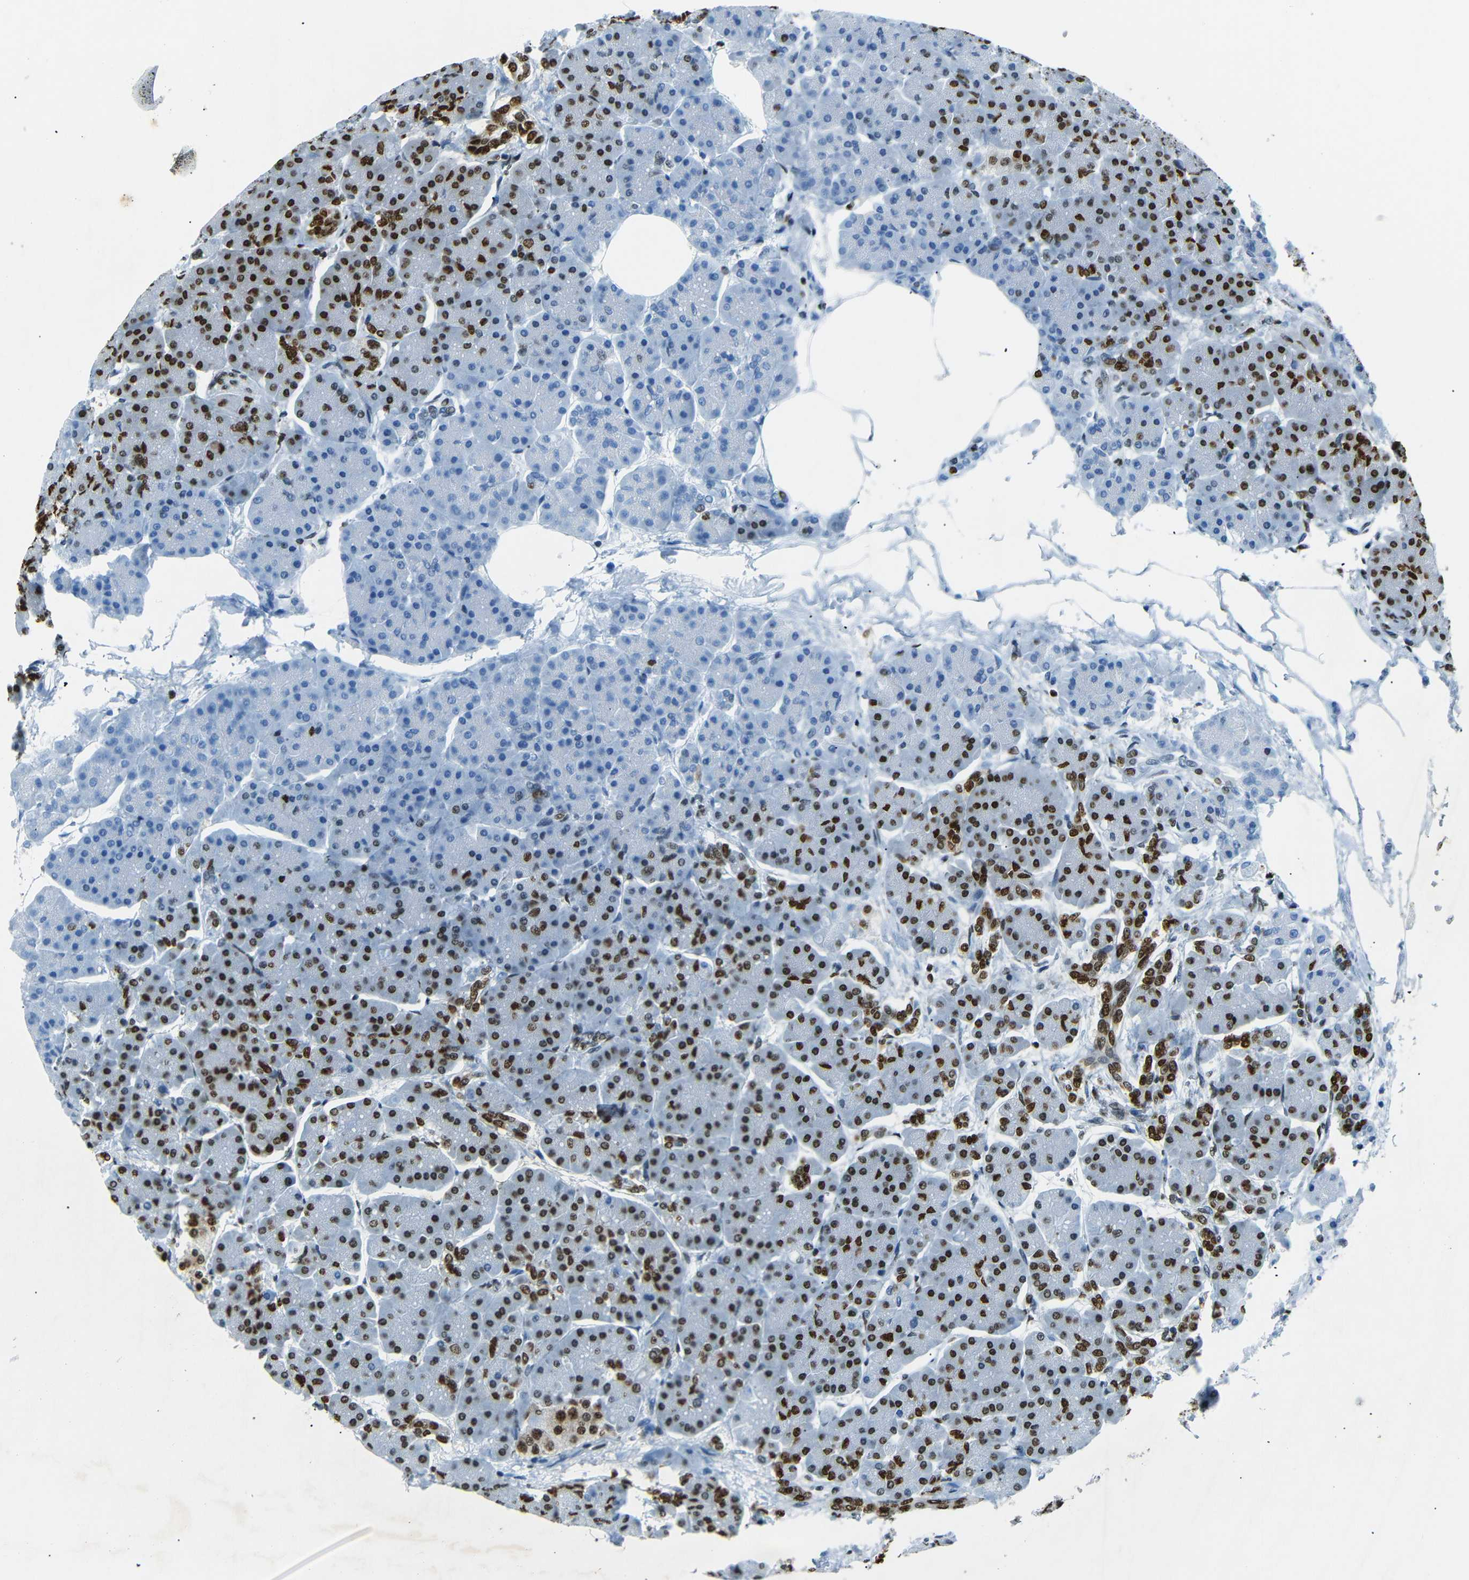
{"staining": {"intensity": "strong", "quantity": ">75%", "location": "nuclear"}, "tissue": "pancreas", "cell_type": "Exocrine glandular cells", "image_type": "normal", "snomed": [{"axis": "morphology", "description": "Normal tissue, NOS"}, {"axis": "topography", "description": "Pancreas"}], "caption": "Immunohistochemistry of normal human pancreas exhibits high levels of strong nuclear positivity in about >75% of exocrine glandular cells. Nuclei are stained in blue.", "gene": "HMGN1", "patient": {"sex": "female", "age": 70}}